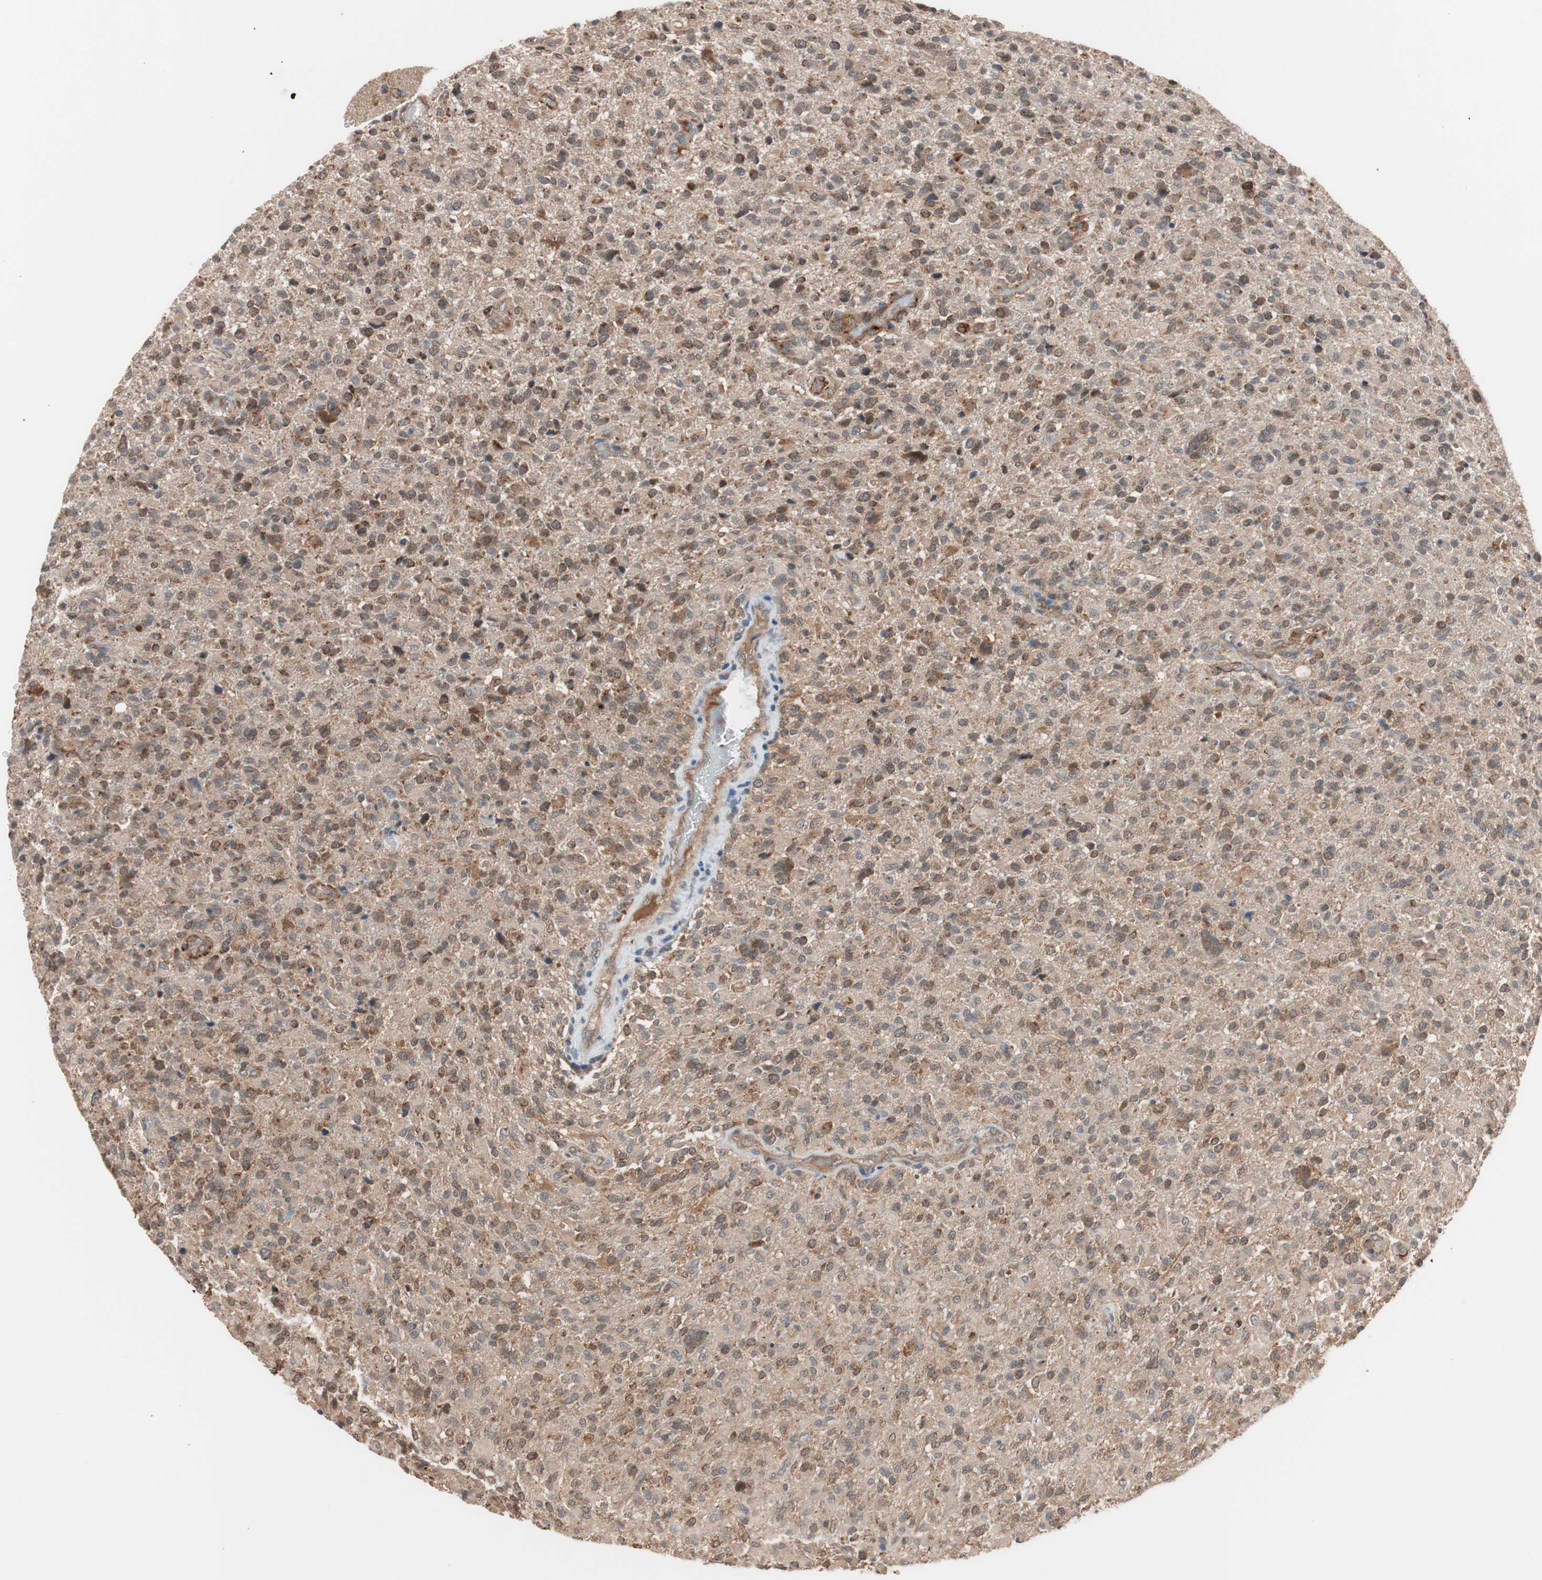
{"staining": {"intensity": "moderate", "quantity": ">75%", "location": "cytoplasmic/membranous,nuclear"}, "tissue": "glioma", "cell_type": "Tumor cells", "image_type": "cancer", "snomed": [{"axis": "morphology", "description": "Glioma, malignant, High grade"}, {"axis": "topography", "description": "Brain"}], "caption": "DAB (3,3'-diaminobenzidine) immunohistochemical staining of human malignant glioma (high-grade) exhibits moderate cytoplasmic/membranous and nuclear protein expression in about >75% of tumor cells.", "gene": "HMBS", "patient": {"sex": "male", "age": 71}}